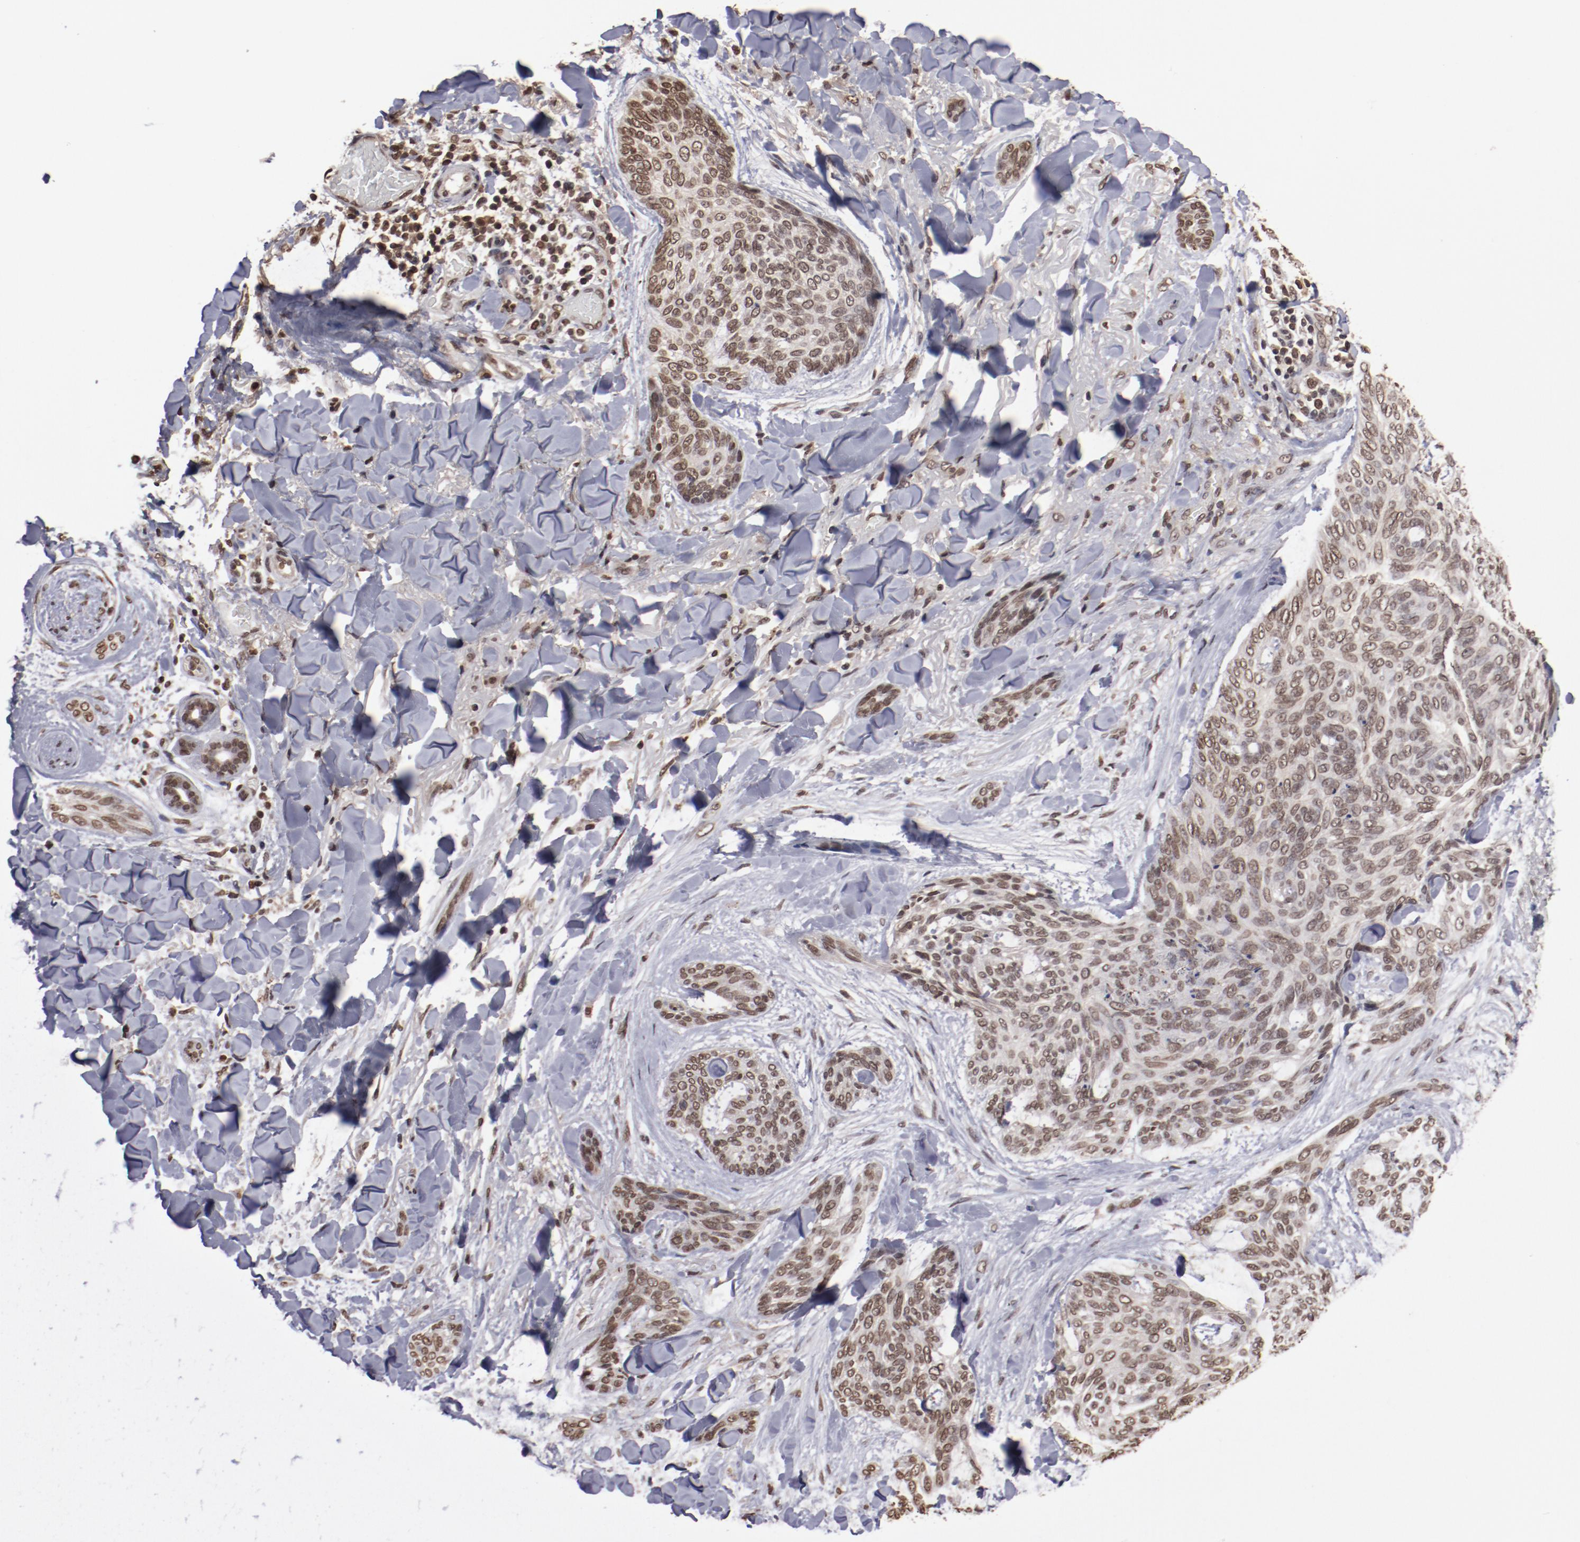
{"staining": {"intensity": "moderate", "quantity": ">75%", "location": "nuclear"}, "tissue": "skin cancer", "cell_type": "Tumor cells", "image_type": "cancer", "snomed": [{"axis": "morphology", "description": "Normal tissue, NOS"}, {"axis": "morphology", "description": "Basal cell carcinoma"}, {"axis": "topography", "description": "Skin"}], "caption": "Moderate nuclear staining for a protein is identified in about >75% of tumor cells of skin cancer (basal cell carcinoma) using IHC.", "gene": "AKT1", "patient": {"sex": "female", "age": 71}}